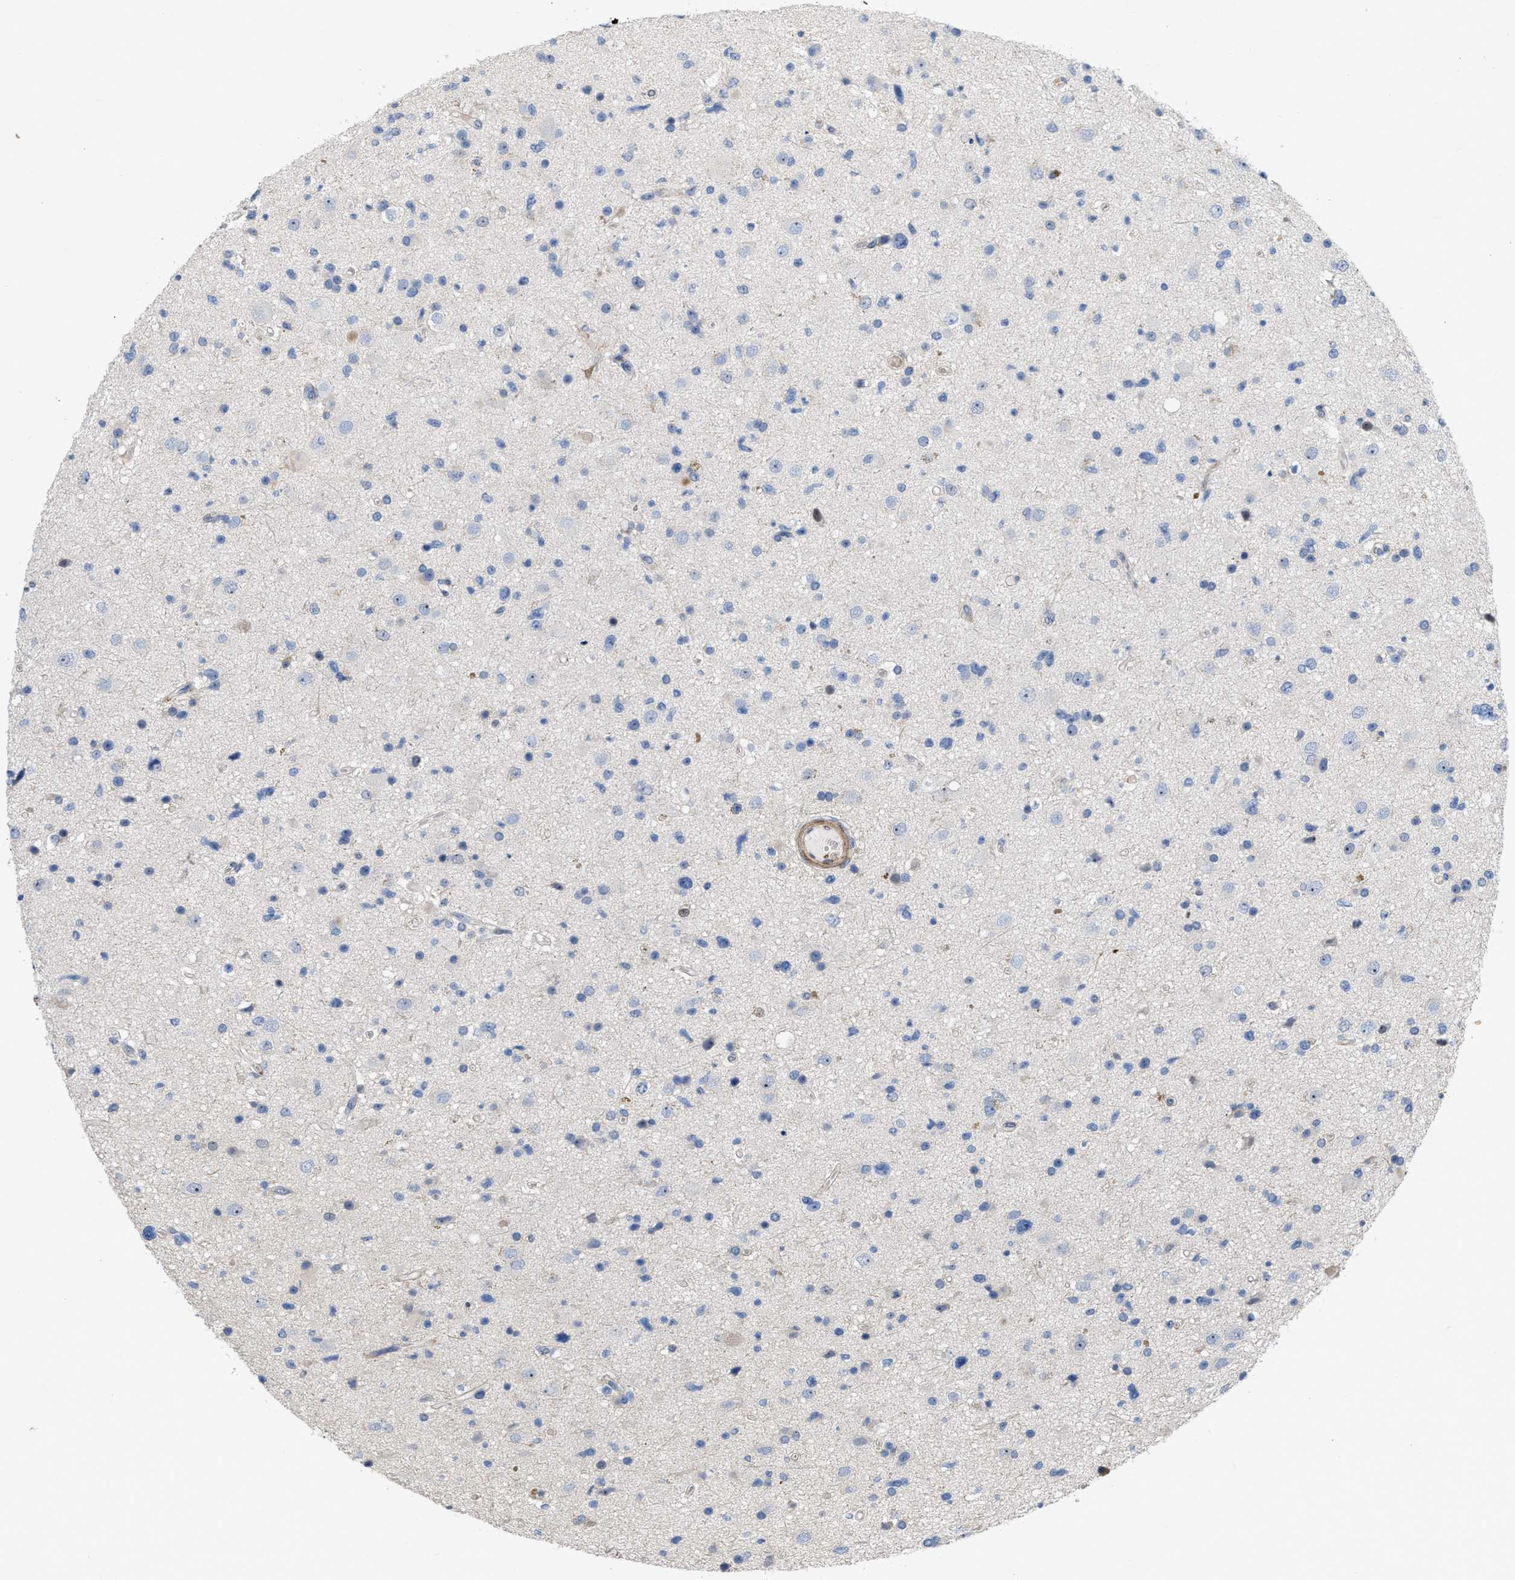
{"staining": {"intensity": "weak", "quantity": "<25%", "location": "nuclear"}, "tissue": "glioma", "cell_type": "Tumor cells", "image_type": "cancer", "snomed": [{"axis": "morphology", "description": "Glioma, malignant, High grade"}, {"axis": "topography", "description": "Brain"}], "caption": "This photomicrograph is of malignant high-grade glioma stained with immunohistochemistry to label a protein in brown with the nuclei are counter-stained blue. There is no expression in tumor cells.", "gene": "POLR1F", "patient": {"sex": "male", "age": 33}}